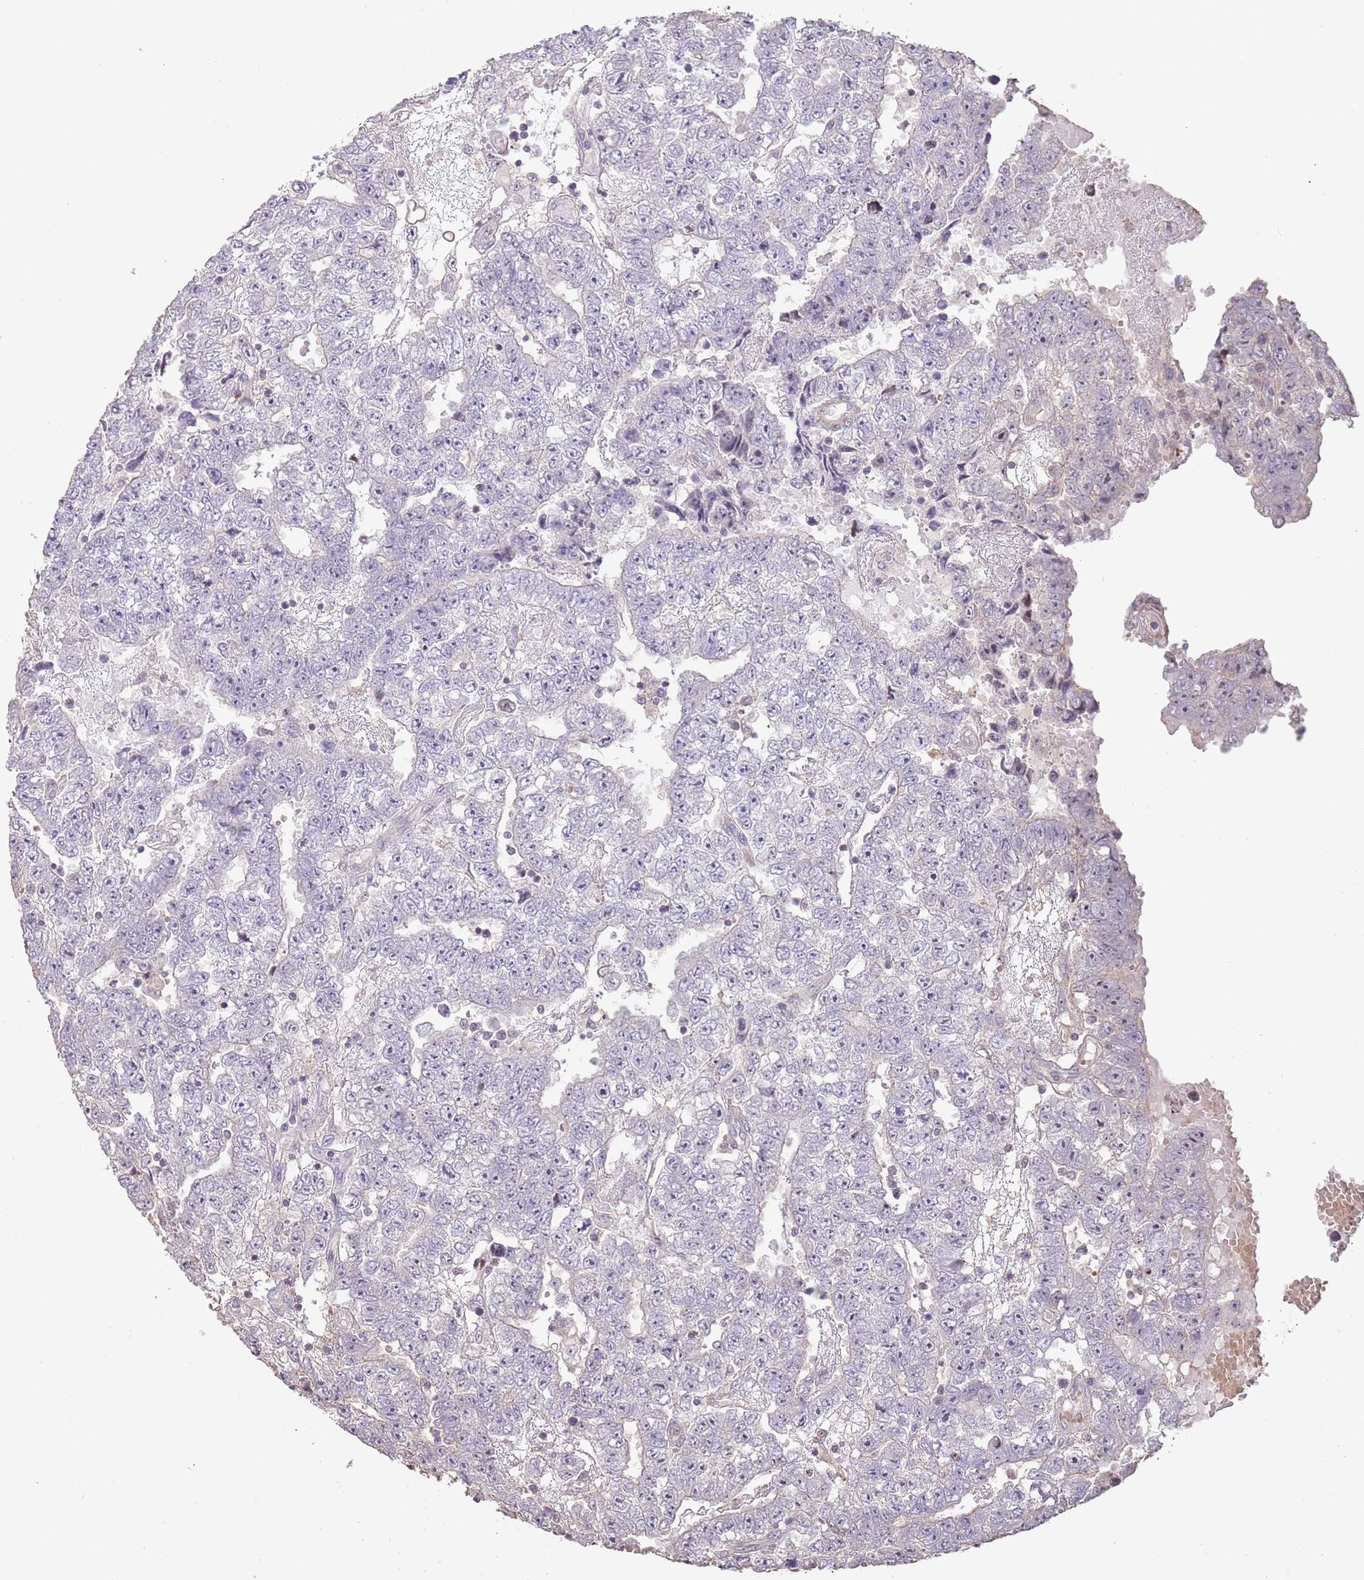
{"staining": {"intensity": "negative", "quantity": "none", "location": "none"}, "tissue": "testis cancer", "cell_type": "Tumor cells", "image_type": "cancer", "snomed": [{"axis": "morphology", "description": "Carcinoma, Embryonal, NOS"}, {"axis": "topography", "description": "Testis"}], "caption": "IHC micrograph of neoplastic tissue: human testis cancer (embryonal carcinoma) stained with DAB displays no significant protein expression in tumor cells.", "gene": "ADTRP", "patient": {"sex": "male", "age": 25}}